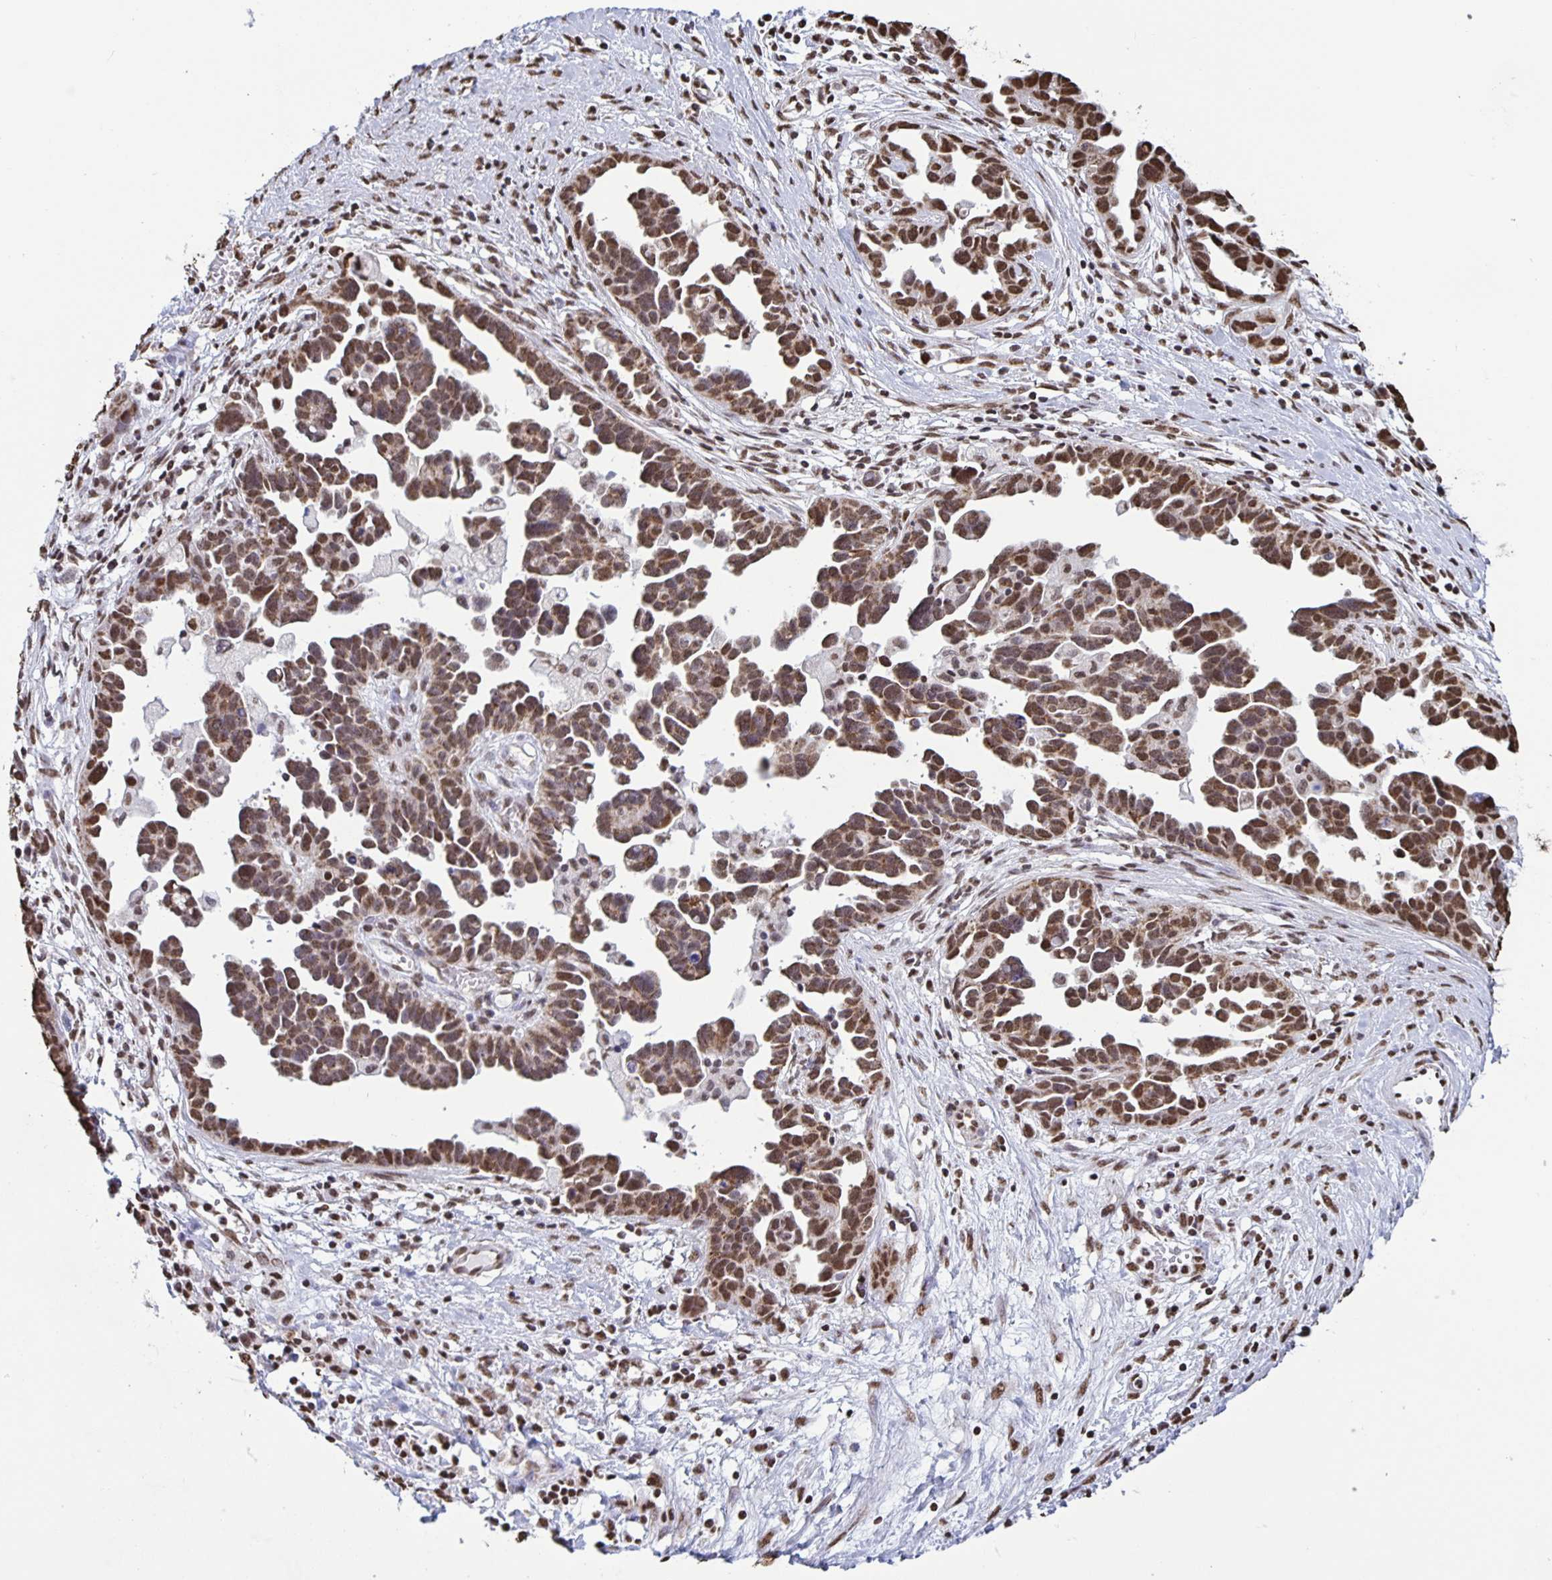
{"staining": {"intensity": "moderate", "quantity": ">75%", "location": "nuclear"}, "tissue": "ovarian cancer", "cell_type": "Tumor cells", "image_type": "cancer", "snomed": [{"axis": "morphology", "description": "Cystadenocarcinoma, serous, NOS"}, {"axis": "topography", "description": "Ovary"}], "caption": "Ovarian cancer stained with IHC displays moderate nuclear positivity in approximately >75% of tumor cells.", "gene": "DUT", "patient": {"sex": "female", "age": 54}}